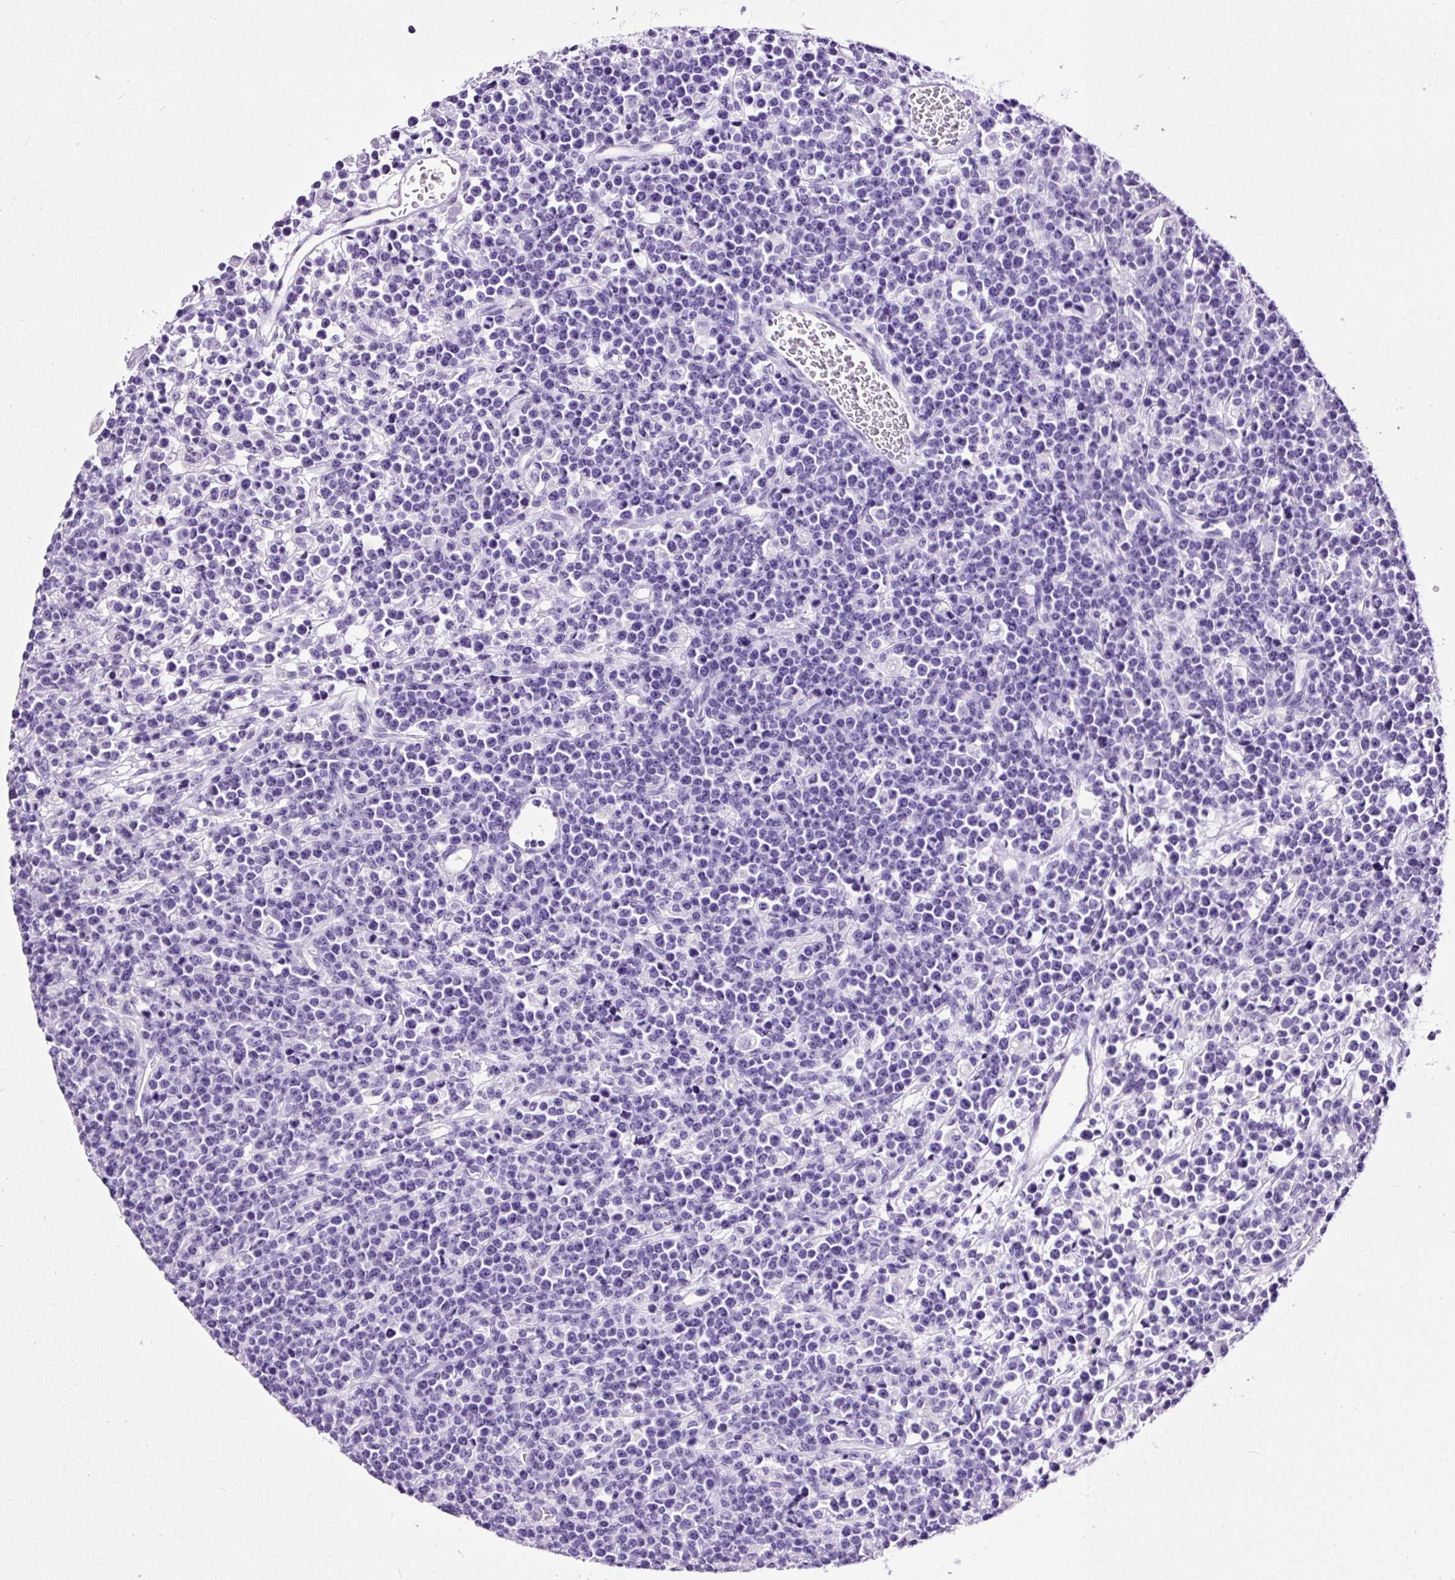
{"staining": {"intensity": "negative", "quantity": "none", "location": "none"}, "tissue": "lymphoma", "cell_type": "Tumor cells", "image_type": "cancer", "snomed": [{"axis": "morphology", "description": "Malignant lymphoma, non-Hodgkin's type, High grade"}, {"axis": "topography", "description": "Ovary"}], "caption": "A photomicrograph of lymphoma stained for a protein displays no brown staining in tumor cells.", "gene": "NTS", "patient": {"sex": "female", "age": 56}}